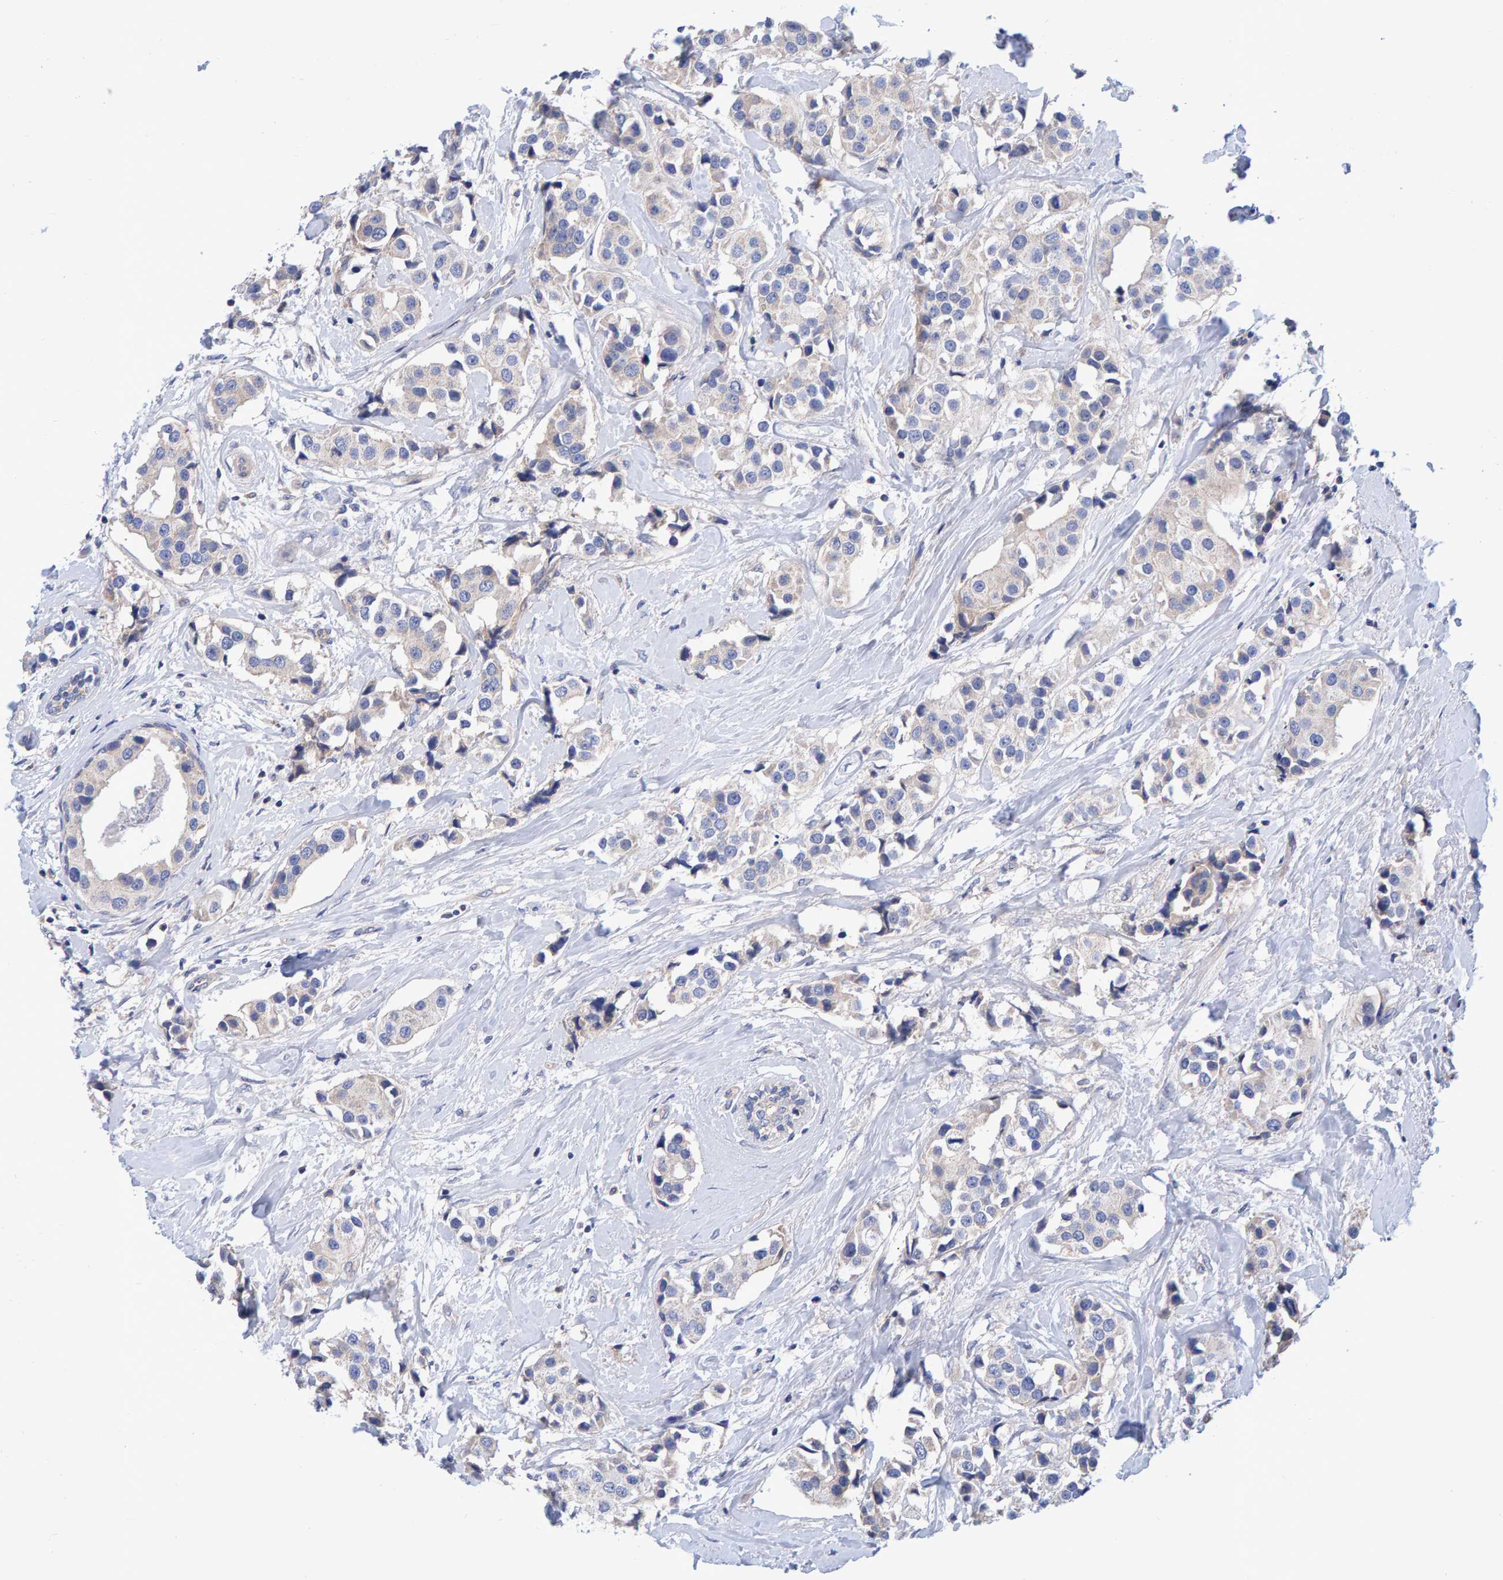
{"staining": {"intensity": "negative", "quantity": "none", "location": "none"}, "tissue": "breast cancer", "cell_type": "Tumor cells", "image_type": "cancer", "snomed": [{"axis": "morphology", "description": "Normal tissue, NOS"}, {"axis": "morphology", "description": "Duct carcinoma"}, {"axis": "topography", "description": "Breast"}], "caption": "Tumor cells show no significant expression in breast cancer.", "gene": "EFR3A", "patient": {"sex": "female", "age": 39}}